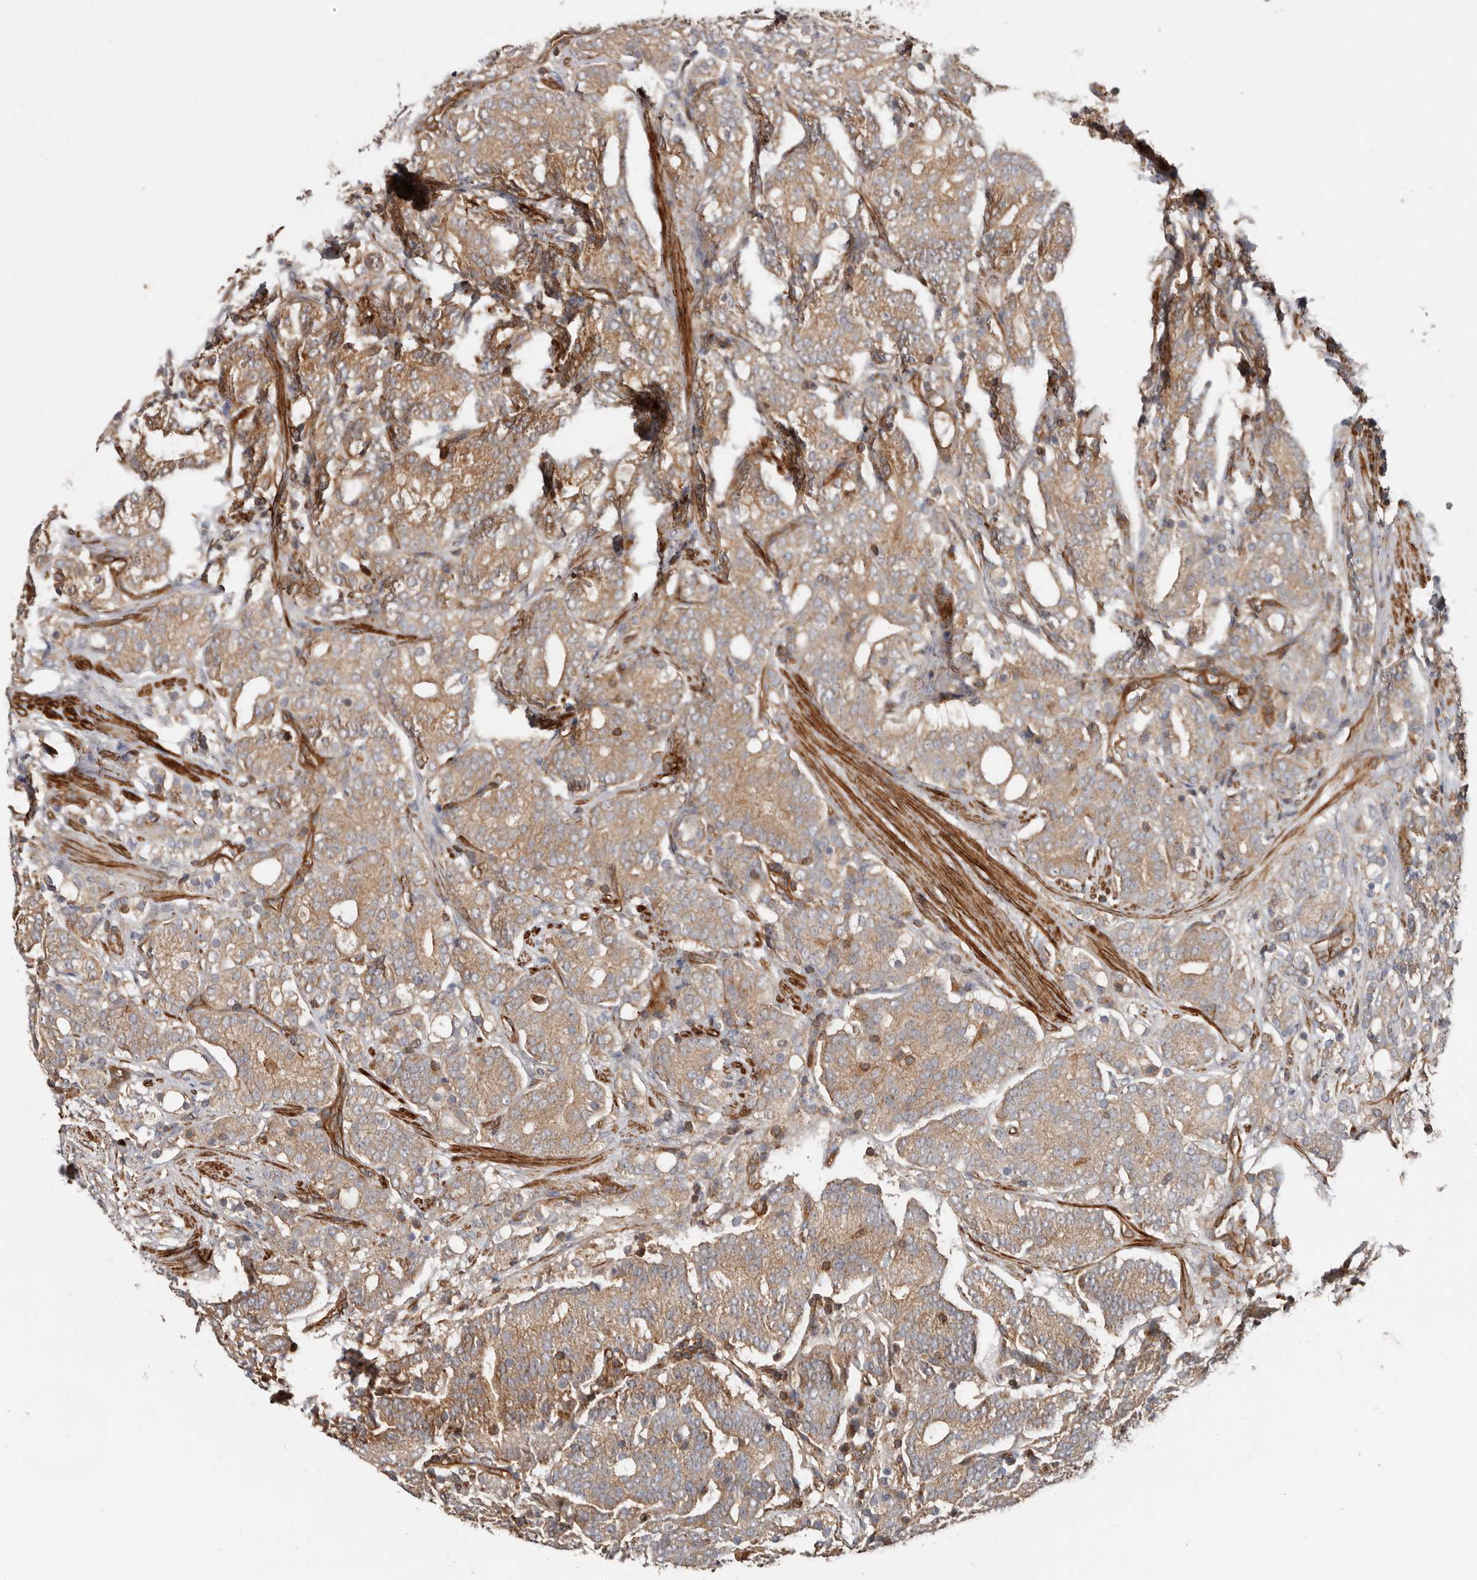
{"staining": {"intensity": "moderate", "quantity": ">75%", "location": "cytoplasmic/membranous"}, "tissue": "prostate cancer", "cell_type": "Tumor cells", "image_type": "cancer", "snomed": [{"axis": "morphology", "description": "Adenocarcinoma, High grade"}, {"axis": "topography", "description": "Prostate"}], "caption": "Brown immunohistochemical staining in human prostate cancer (high-grade adenocarcinoma) exhibits moderate cytoplasmic/membranous expression in about >75% of tumor cells. The staining was performed using DAB, with brown indicating positive protein expression. Nuclei are stained blue with hematoxylin.", "gene": "TMC7", "patient": {"sex": "male", "age": 57}}